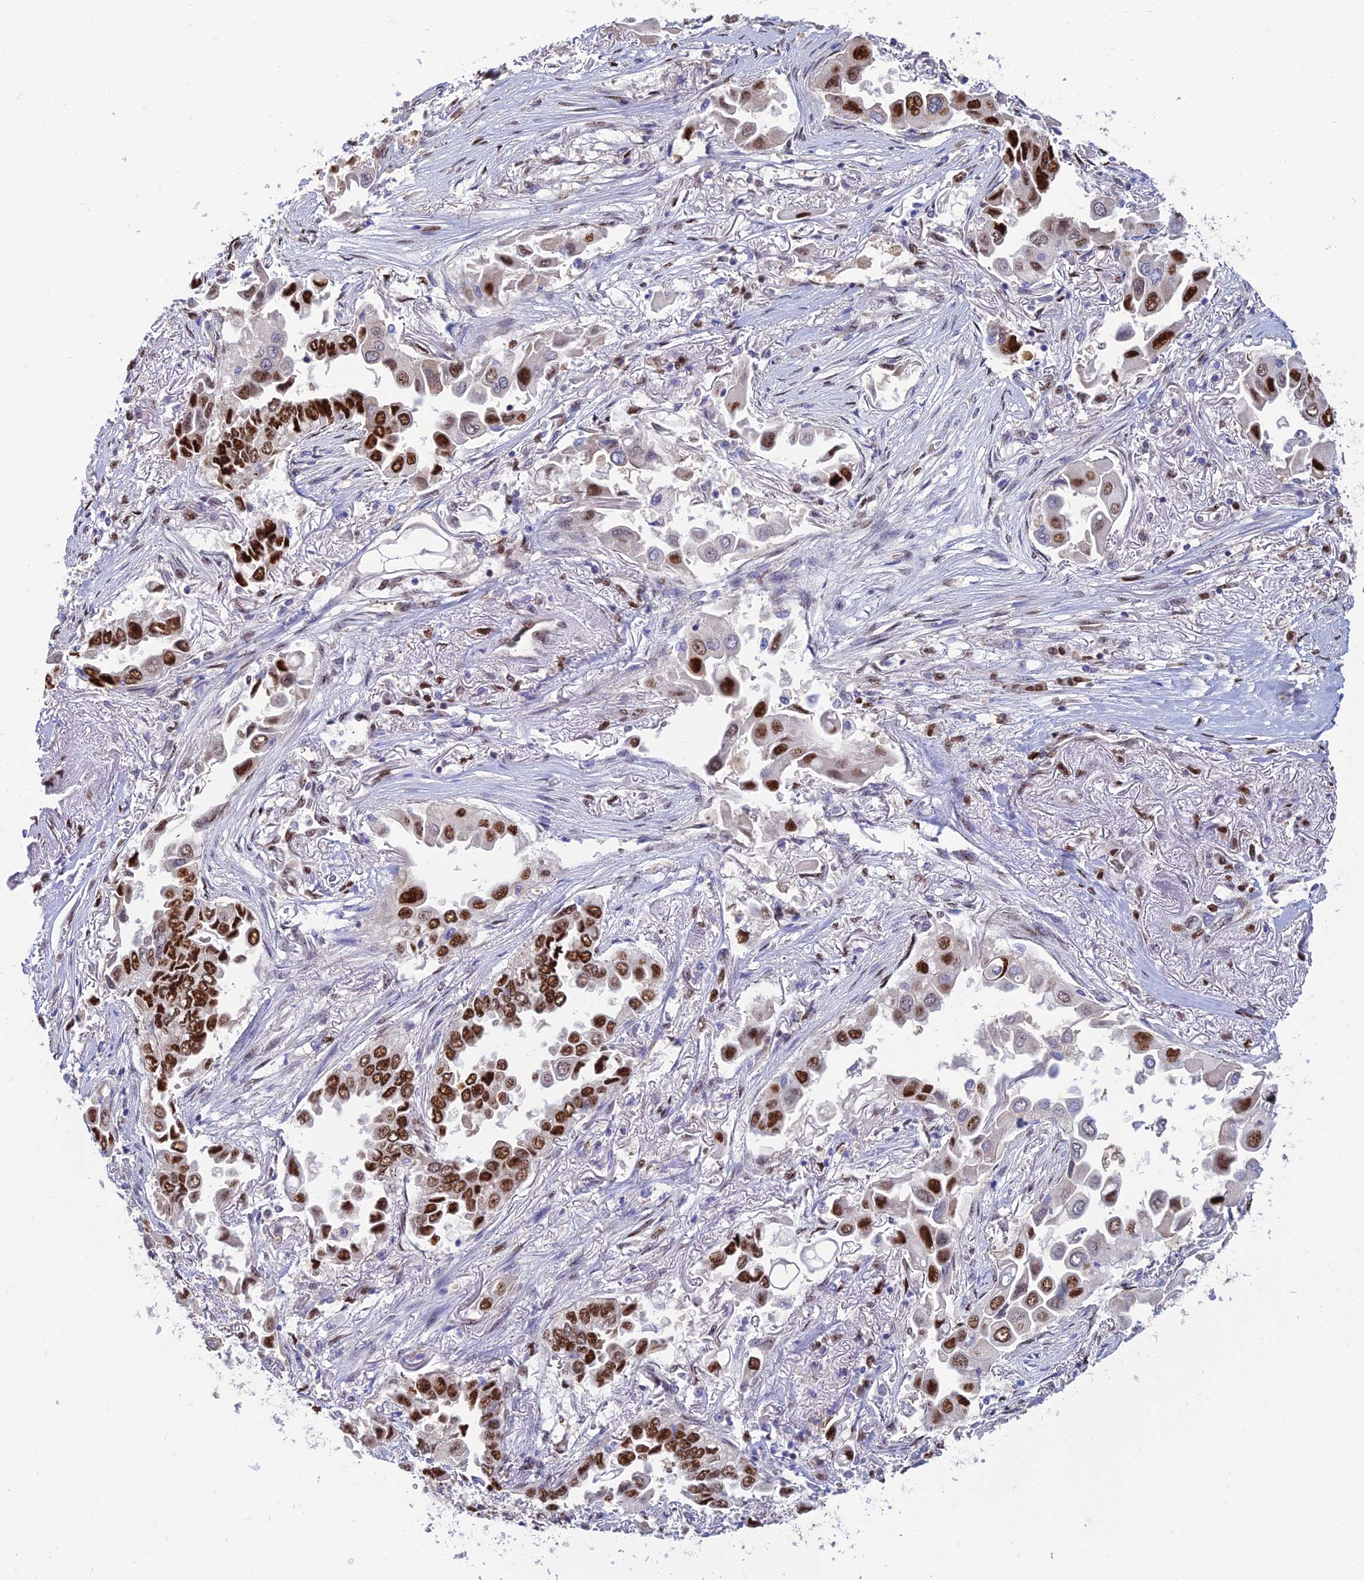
{"staining": {"intensity": "strong", "quantity": "25%-75%", "location": "nuclear"}, "tissue": "lung cancer", "cell_type": "Tumor cells", "image_type": "cancer", "snomed": [{"axis": "morphology", "description": "Adenocarcinoma, NOS"}, {"axis": "topography", "description": "Lung"}], "caption": "Immunohistochemistry of lung cancer displays high levels of strong nuclear expression in approximately 25%-75% of tumor cells.", "gene": "DNPEP", "patient": {"sex": "female", "age": 76}}